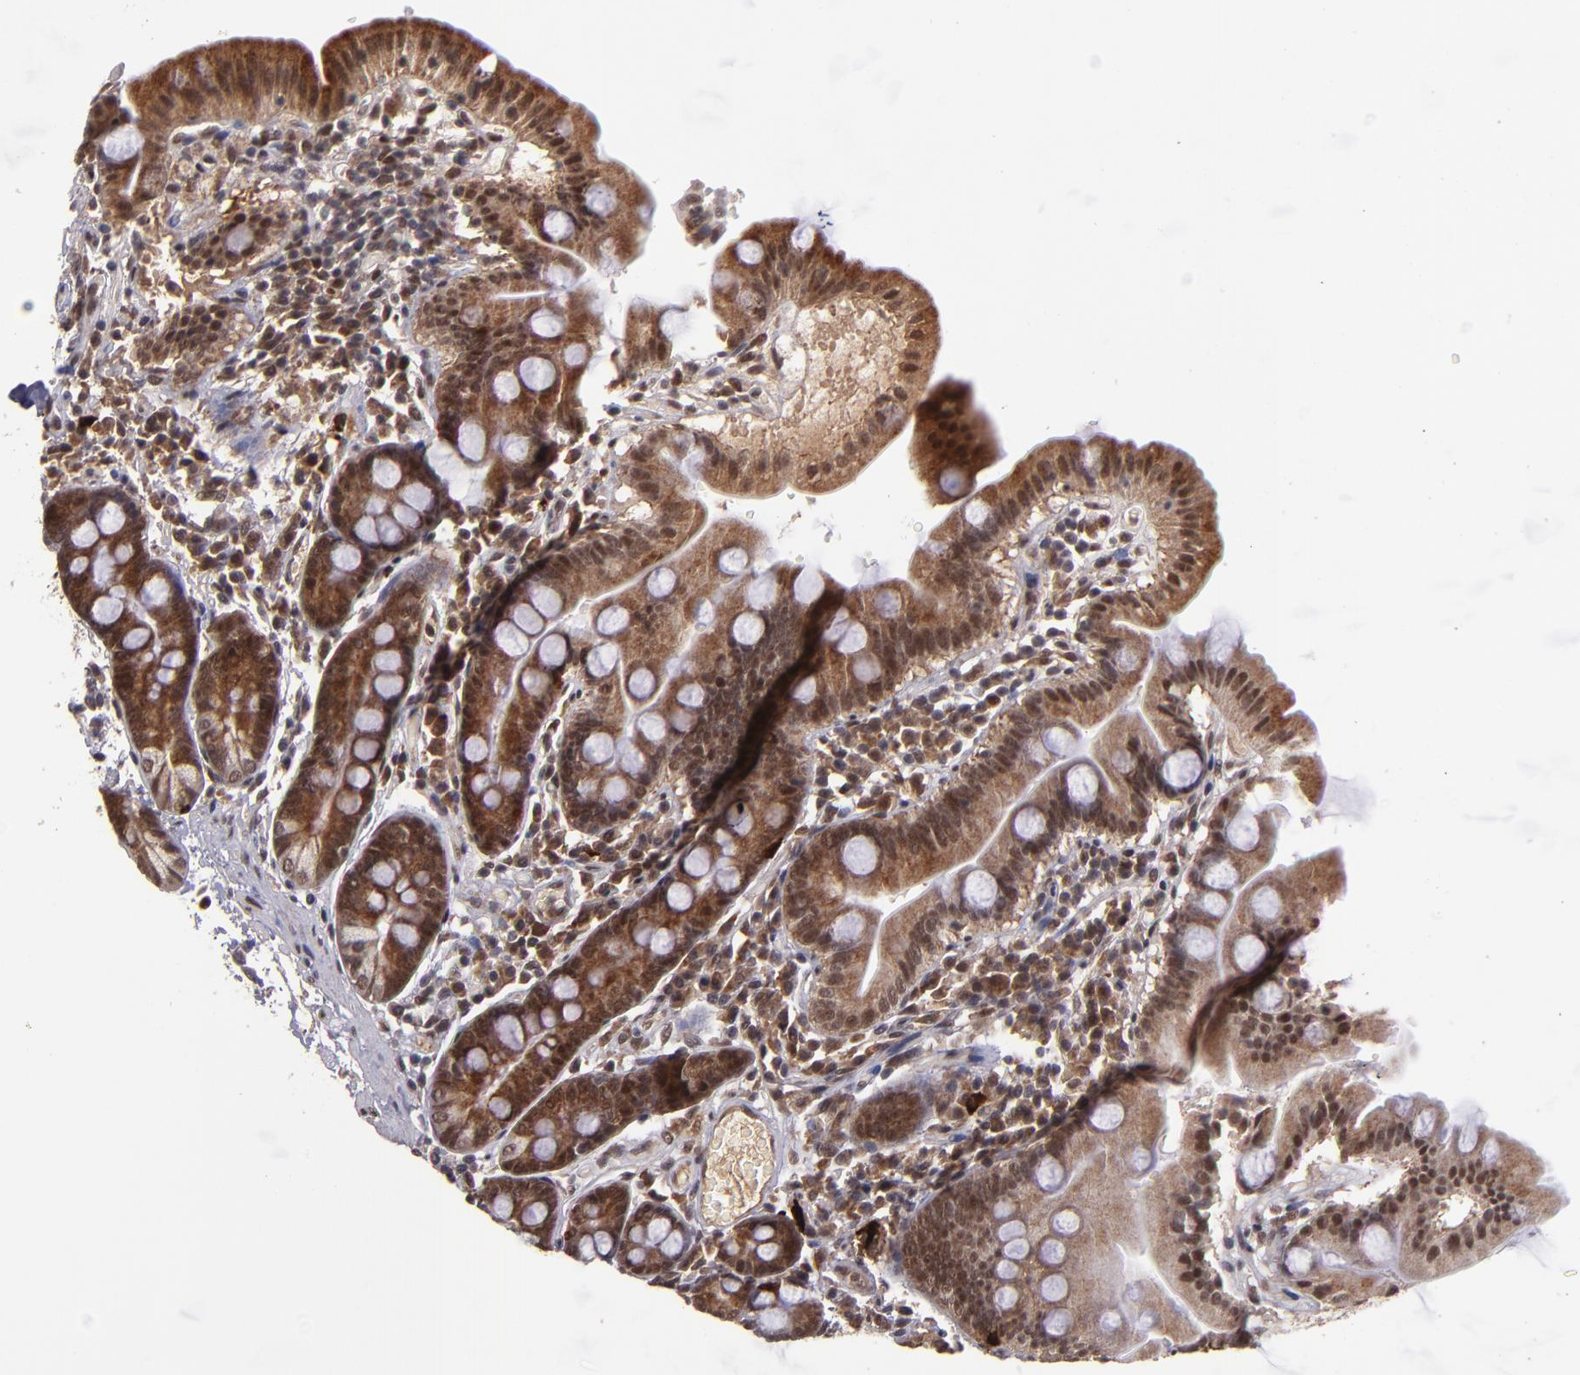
{"staining": {"intensity": "moderate", "quantity": ">75%", "location": "cytoplasmic/membranous,nuclear"}, "tissue": "duodenum", "cell_type": "Glandular cells", "image_type": "normal", "snomed": [{"axis": "morphology", "description": "Normal tissue, NOS"}, {"axis": "topography", "description": "Duodenum"}], "caption": "High-magnification brightfield microscopy of normal duodenum stained with DAB (brown) and counterstained with hematoxylin (blue). glandular cells exhibit moderate cytoplasmic/membranous,nuclear staining is identified in approximately>75% of cells. (IHC, brightfield microscopy, high magnification).", "gene": "EP300", "patient": {"sex": "male", "age": 50}}